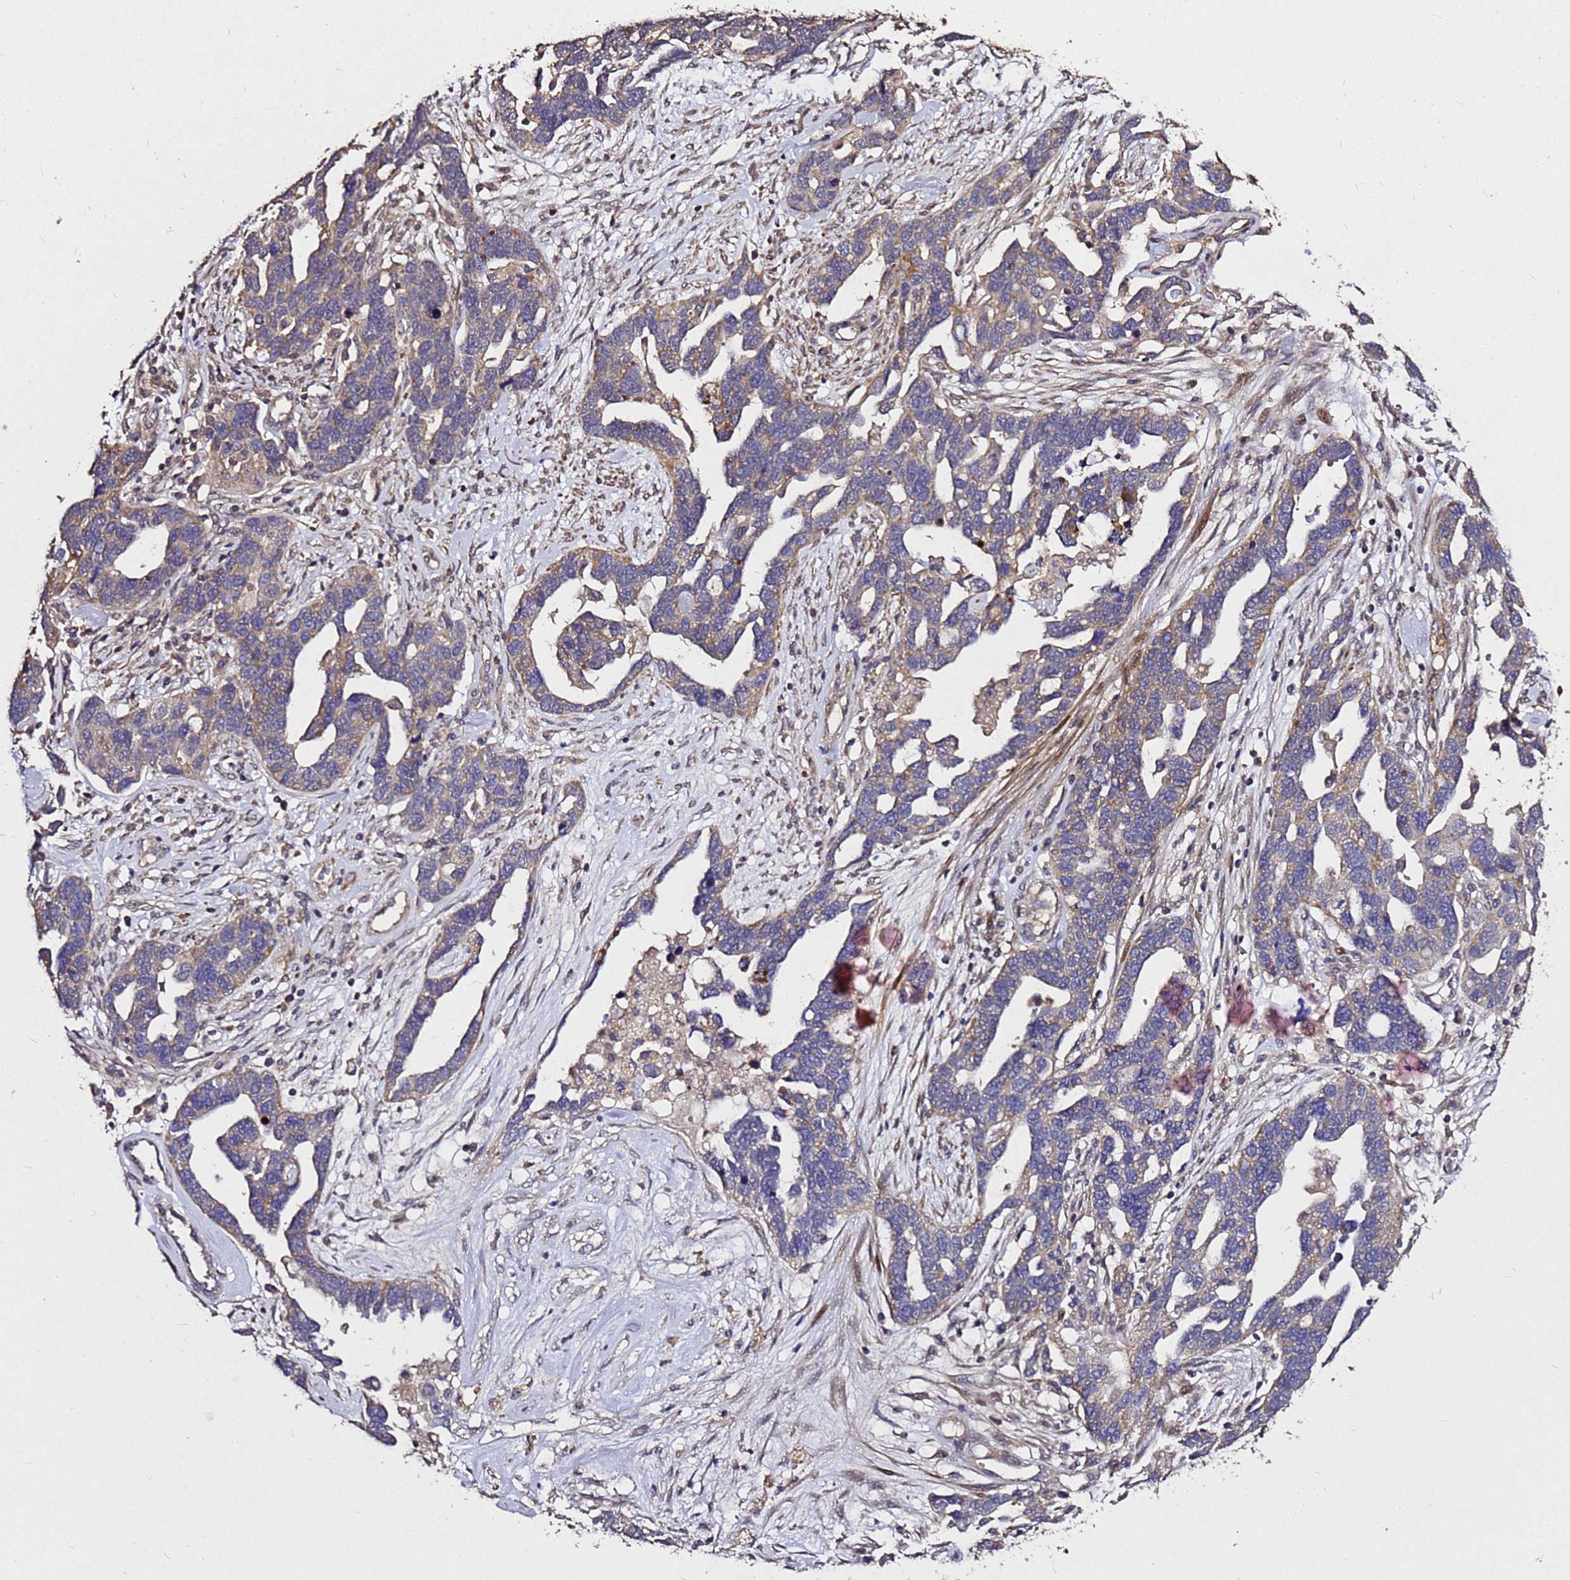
{"staining": {"intensity": "weak", "quantity": ">75%", "location": "cytoplasmic/membranous"}, "tissue": "ovarian cancer", "cell_type": "Tumor cells", "image_type": "cancer", "snomed": [{"axis": "morphology", "description": "Cystadenocarcinoma, serous, NOS"}, {"axis": "topography", "description": "Ovary"}], "caption": "IHC of human ovarian cancer (serous cystadenocarcinoma) shows low levels of weak cytoplasmic/membranous staining in about >75% of tumor cells.", "gene": "RSPRY1", "patient": {"sex": "female", "age": 54}}